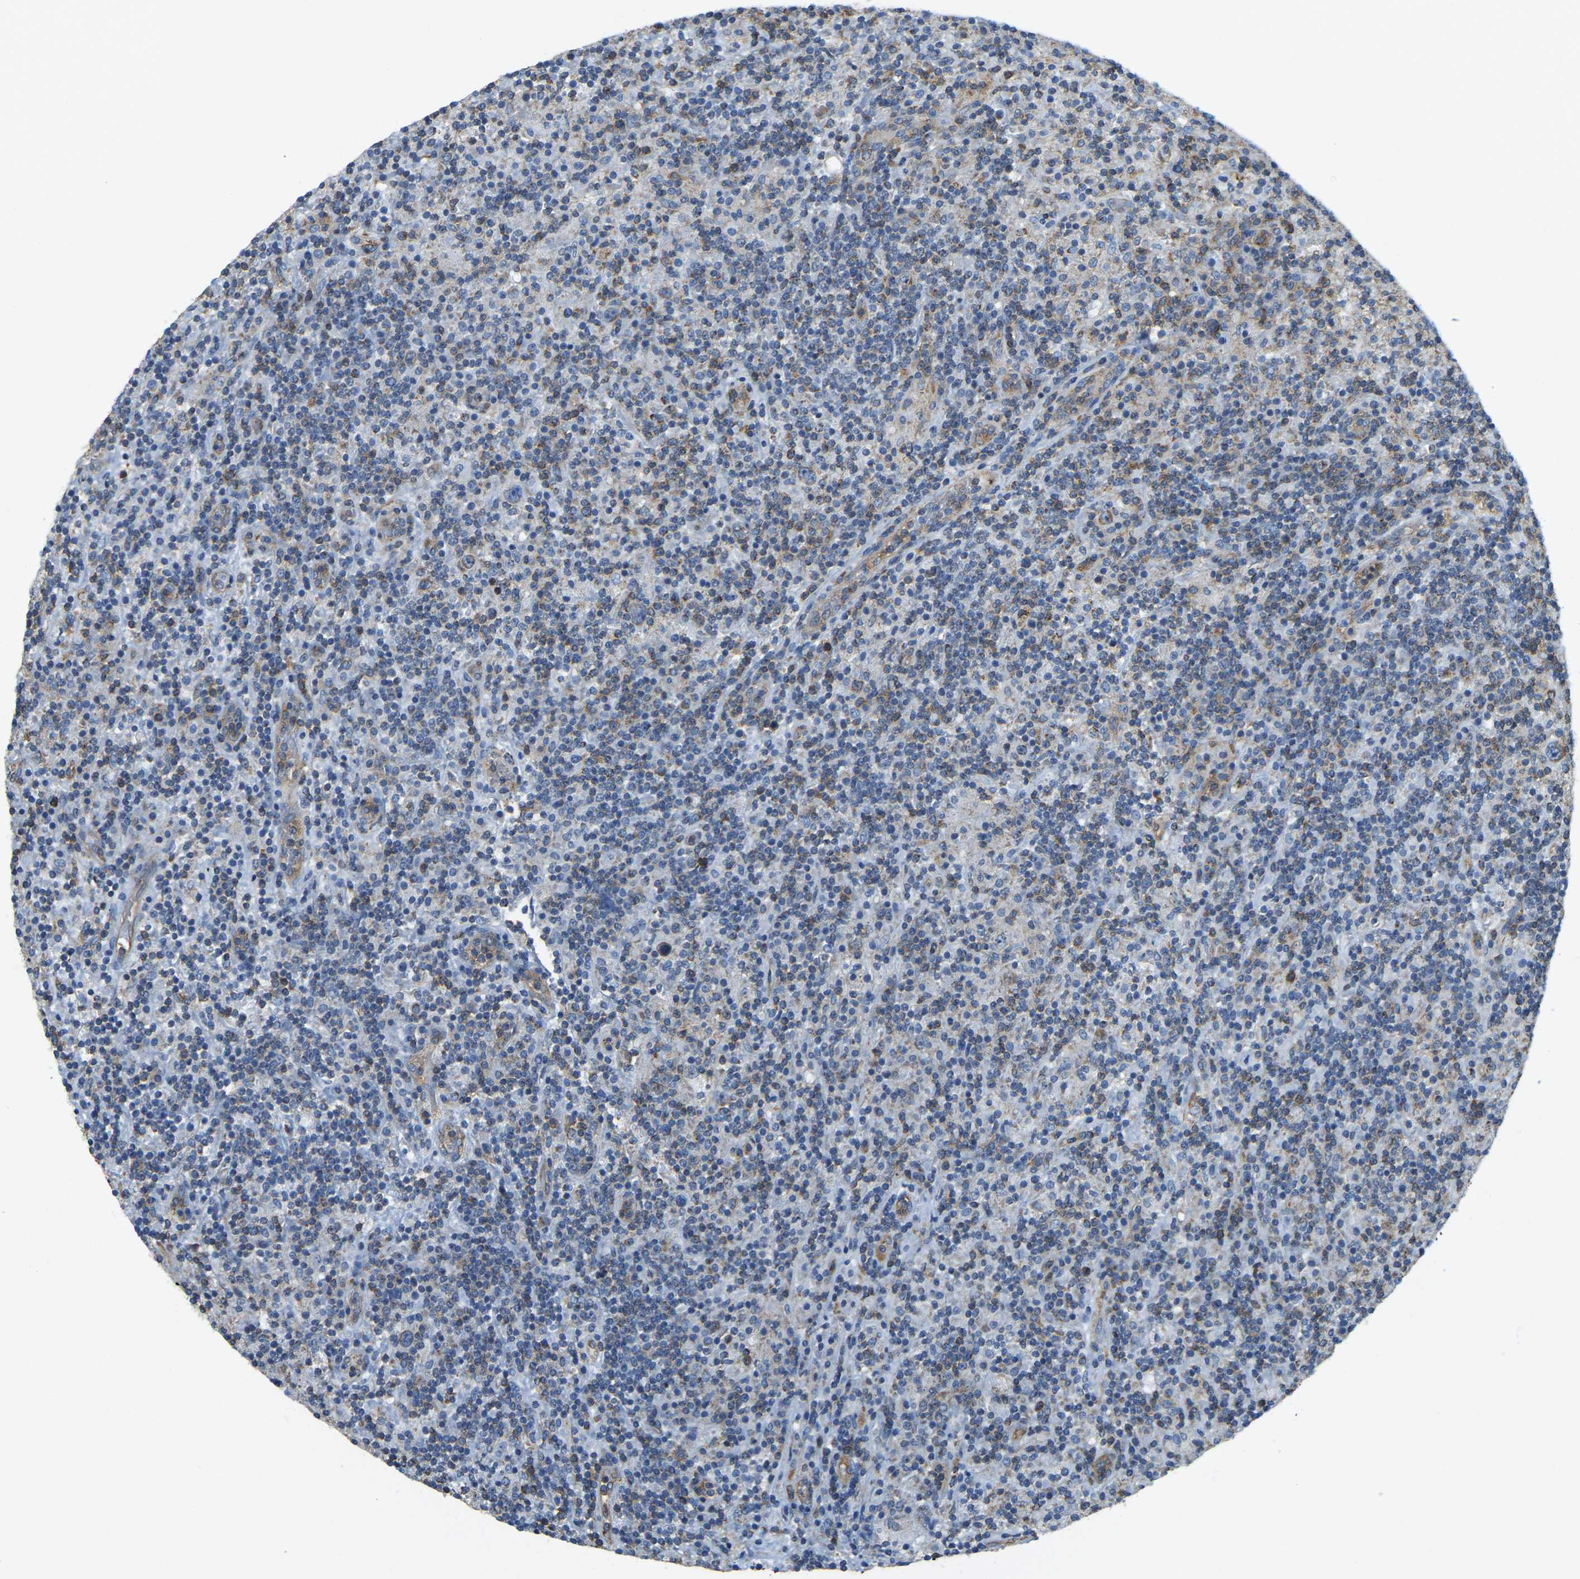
{"staining": {"intensity": "moderate", "quantity": ">75%", "location": "cytoplasmic/membranous"}, "tissue": "lymphoma", "cell_type": "Tumor cells", "image_type": "cancer", "snomed": [{"axis": "morphology", "description": "Hodgkin's disease, NOS"}, {"axis": "topography", "description": "Lymph node"}], "caption": "A micrograph of human lymphoma stained for a protein exhibits moderate cytoplasmic/membranous brown staining in tumor cells.", "gene": "AHNAK", "patient": {"sex": "male", "age": 70}}